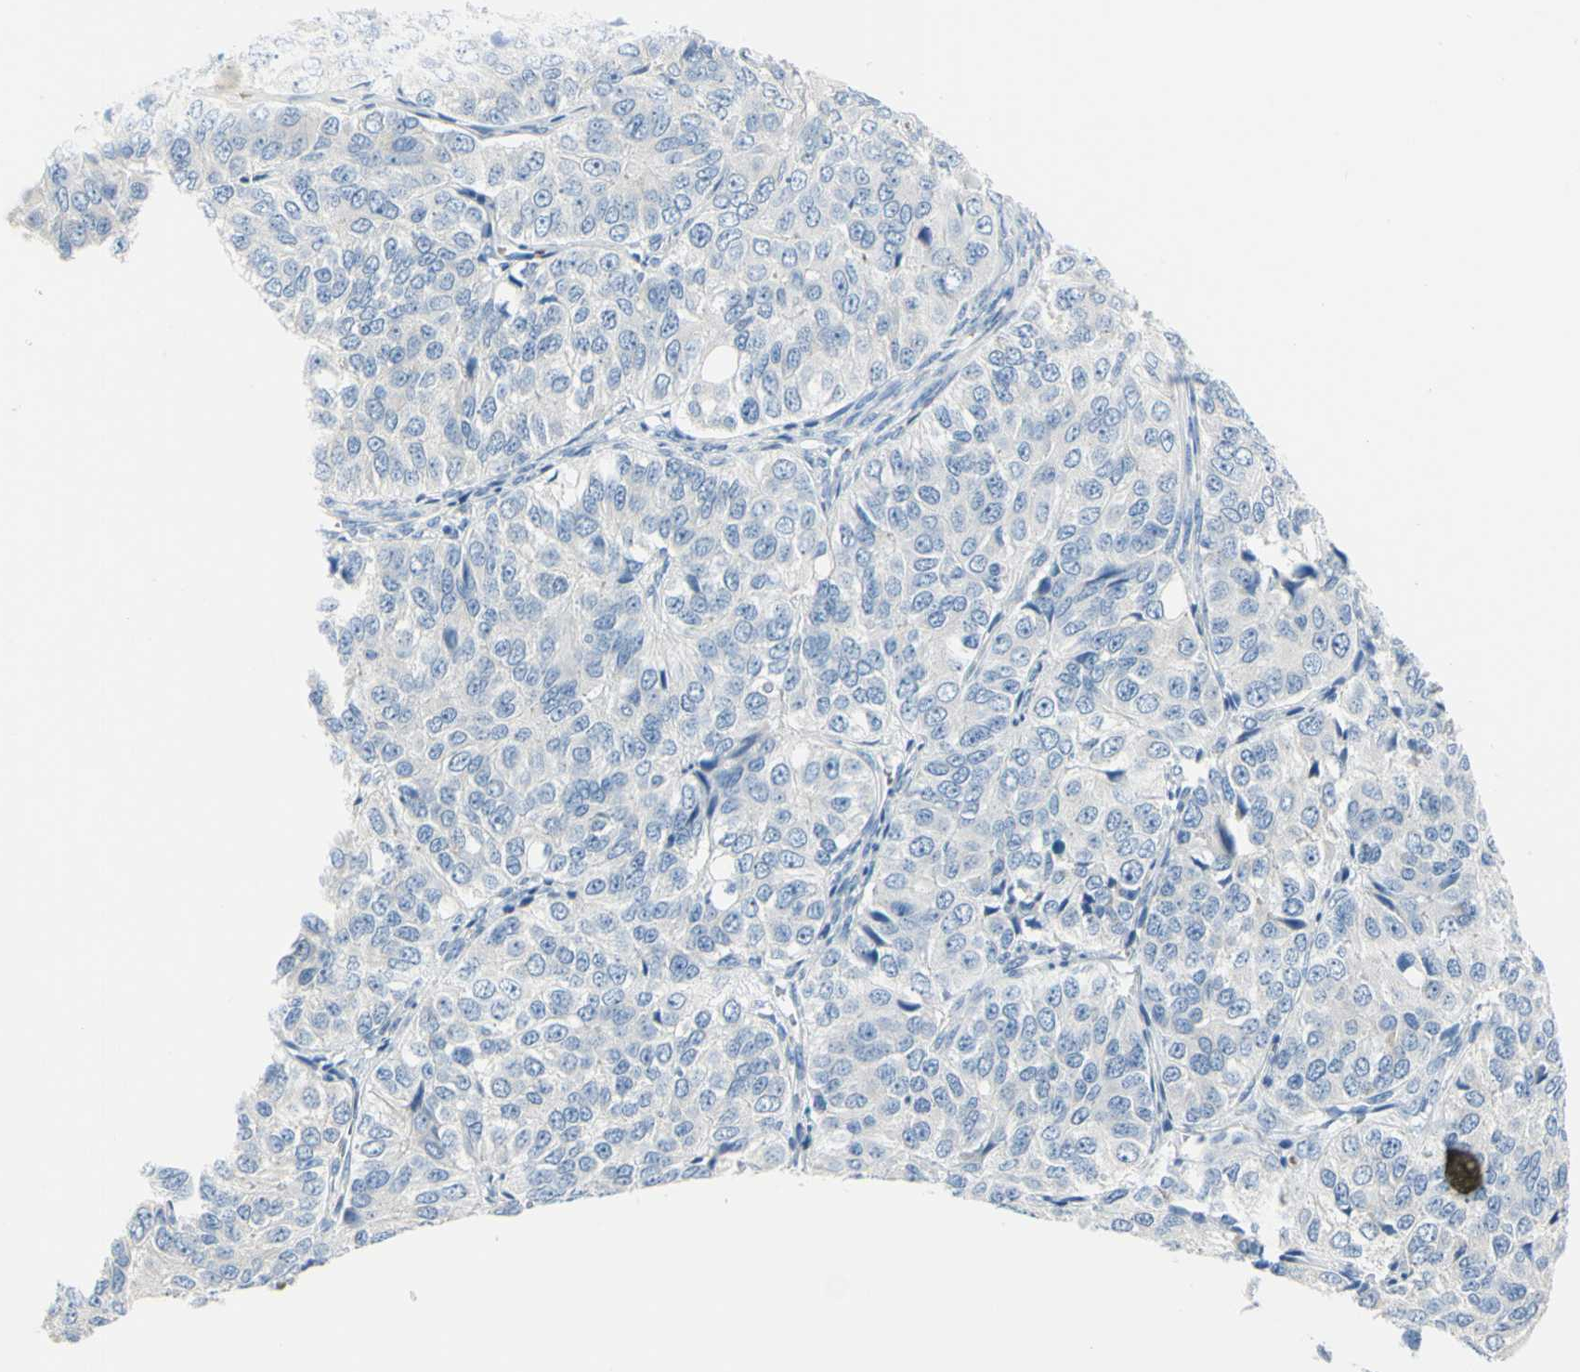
{"staining": {"intensity": "negative", "quantity": "none", "location": "none"}, "tissue": "ovarian cancer", "cell_type": "Tumor cells", "image_type": "cancer", "snomed": [{"axis": "morphology", "description": "Carcinoma, endometroid"}, {"axis": "topography", "description": "Ovary"}], "caption": "Immunohistochemistry of ovarian endometroid carcinoma reveals no staining in tumor cells.", "gene": "NCBP2L", "patient": {"sex": "female", "age": 51}}